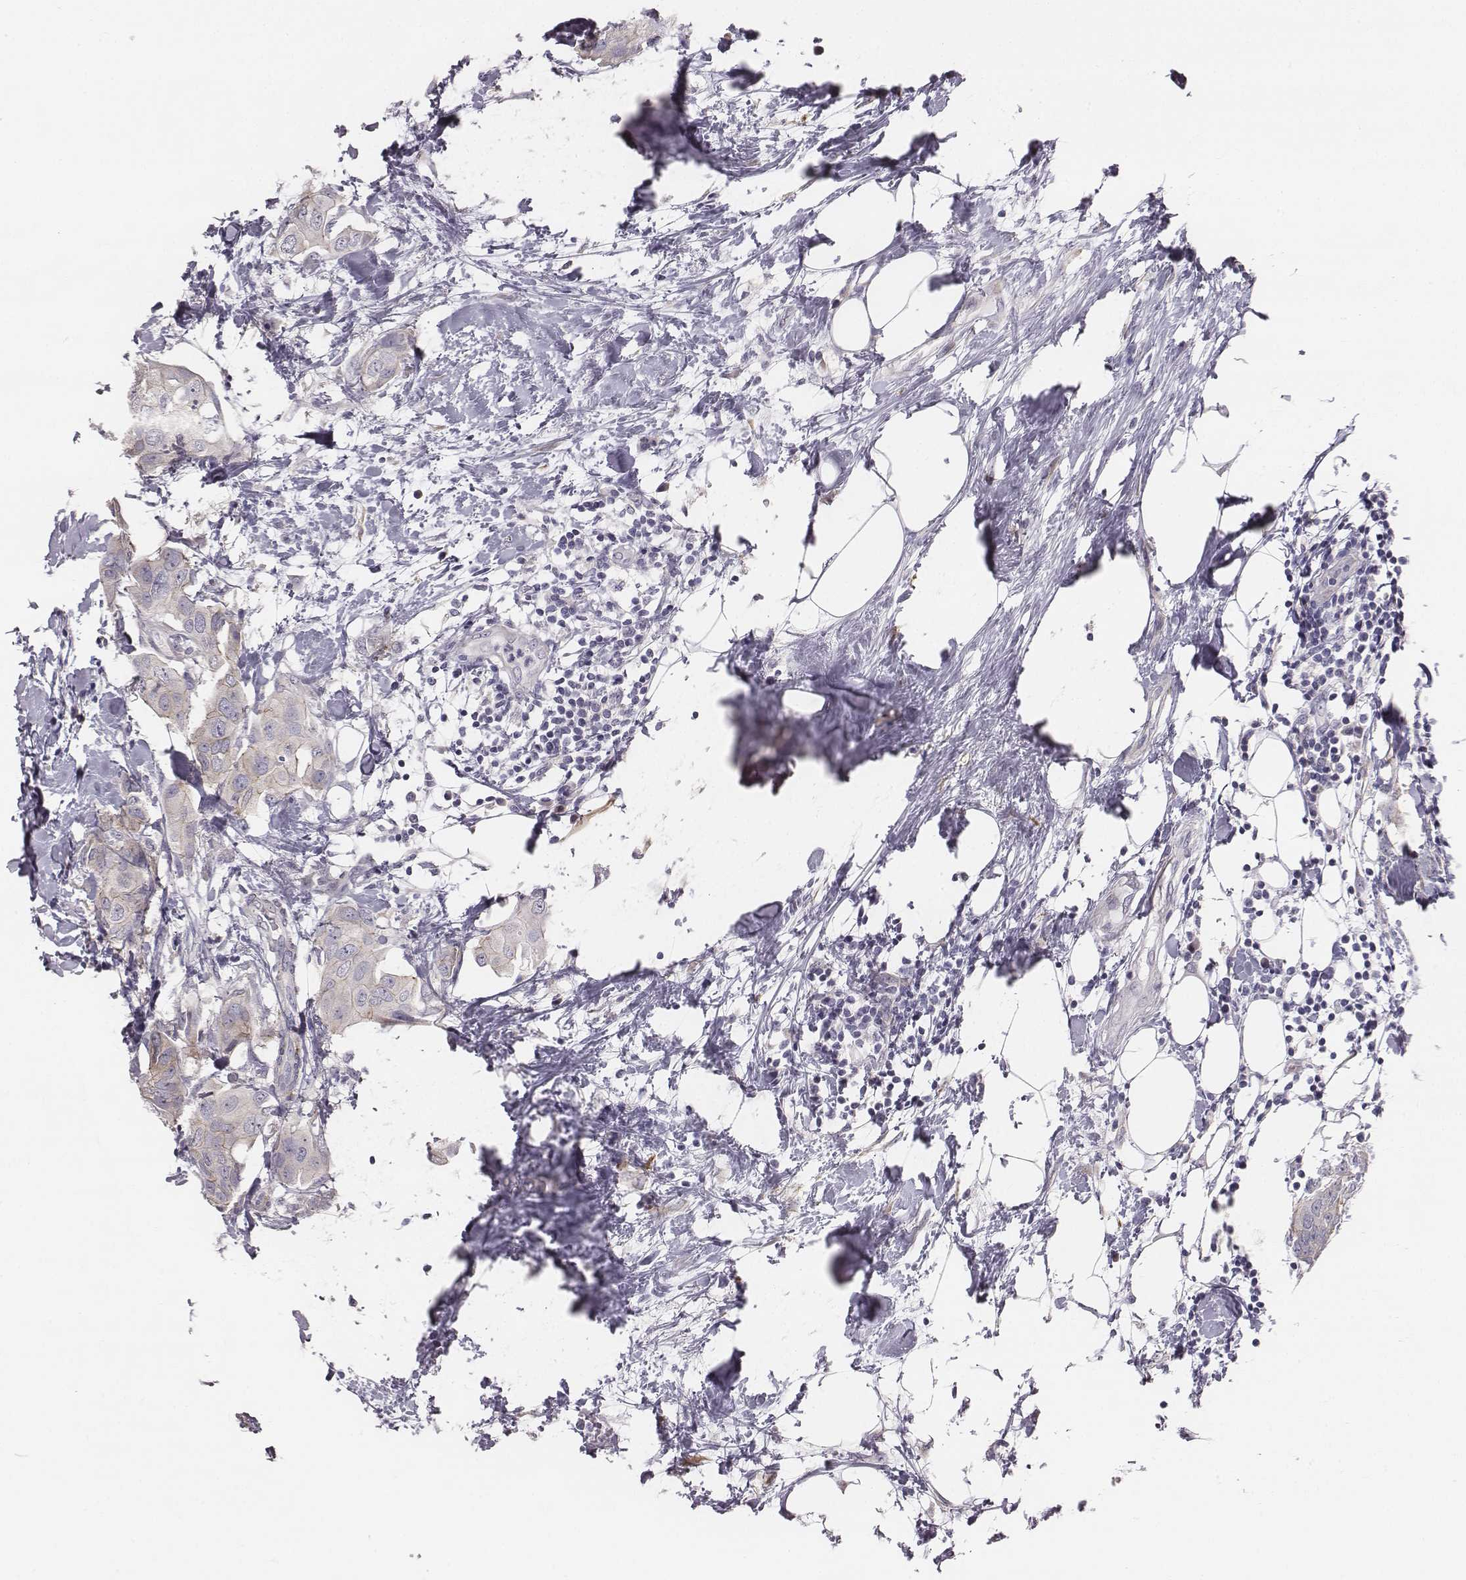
{"staining": {"intensity": "moderate", "quantity": "<25%", "location": "cytoplasmic/membranous"}, "tissue": "breast cancer", "cell_type": "Tumor cells", "image_type": "cancer", "snomed": [{"axis": "morphology", "description": "Normal tissue, NOS"}, {"axis": "morphology", "description": "Duct carcinoma"}, {"axis": "topography", "description": "Breast"}], "caption": "Immunohistochemistry (IHC) micrograph of human breast cancer (infiltrating ductal carcinoma) stained for a protein (brown), which reveals low levels of moderate cytoplasmic/membranous positivity in about <25% of tumor cells.", "gene": "PRKCZ", "patient": {"sex": "female", "age": 40}}